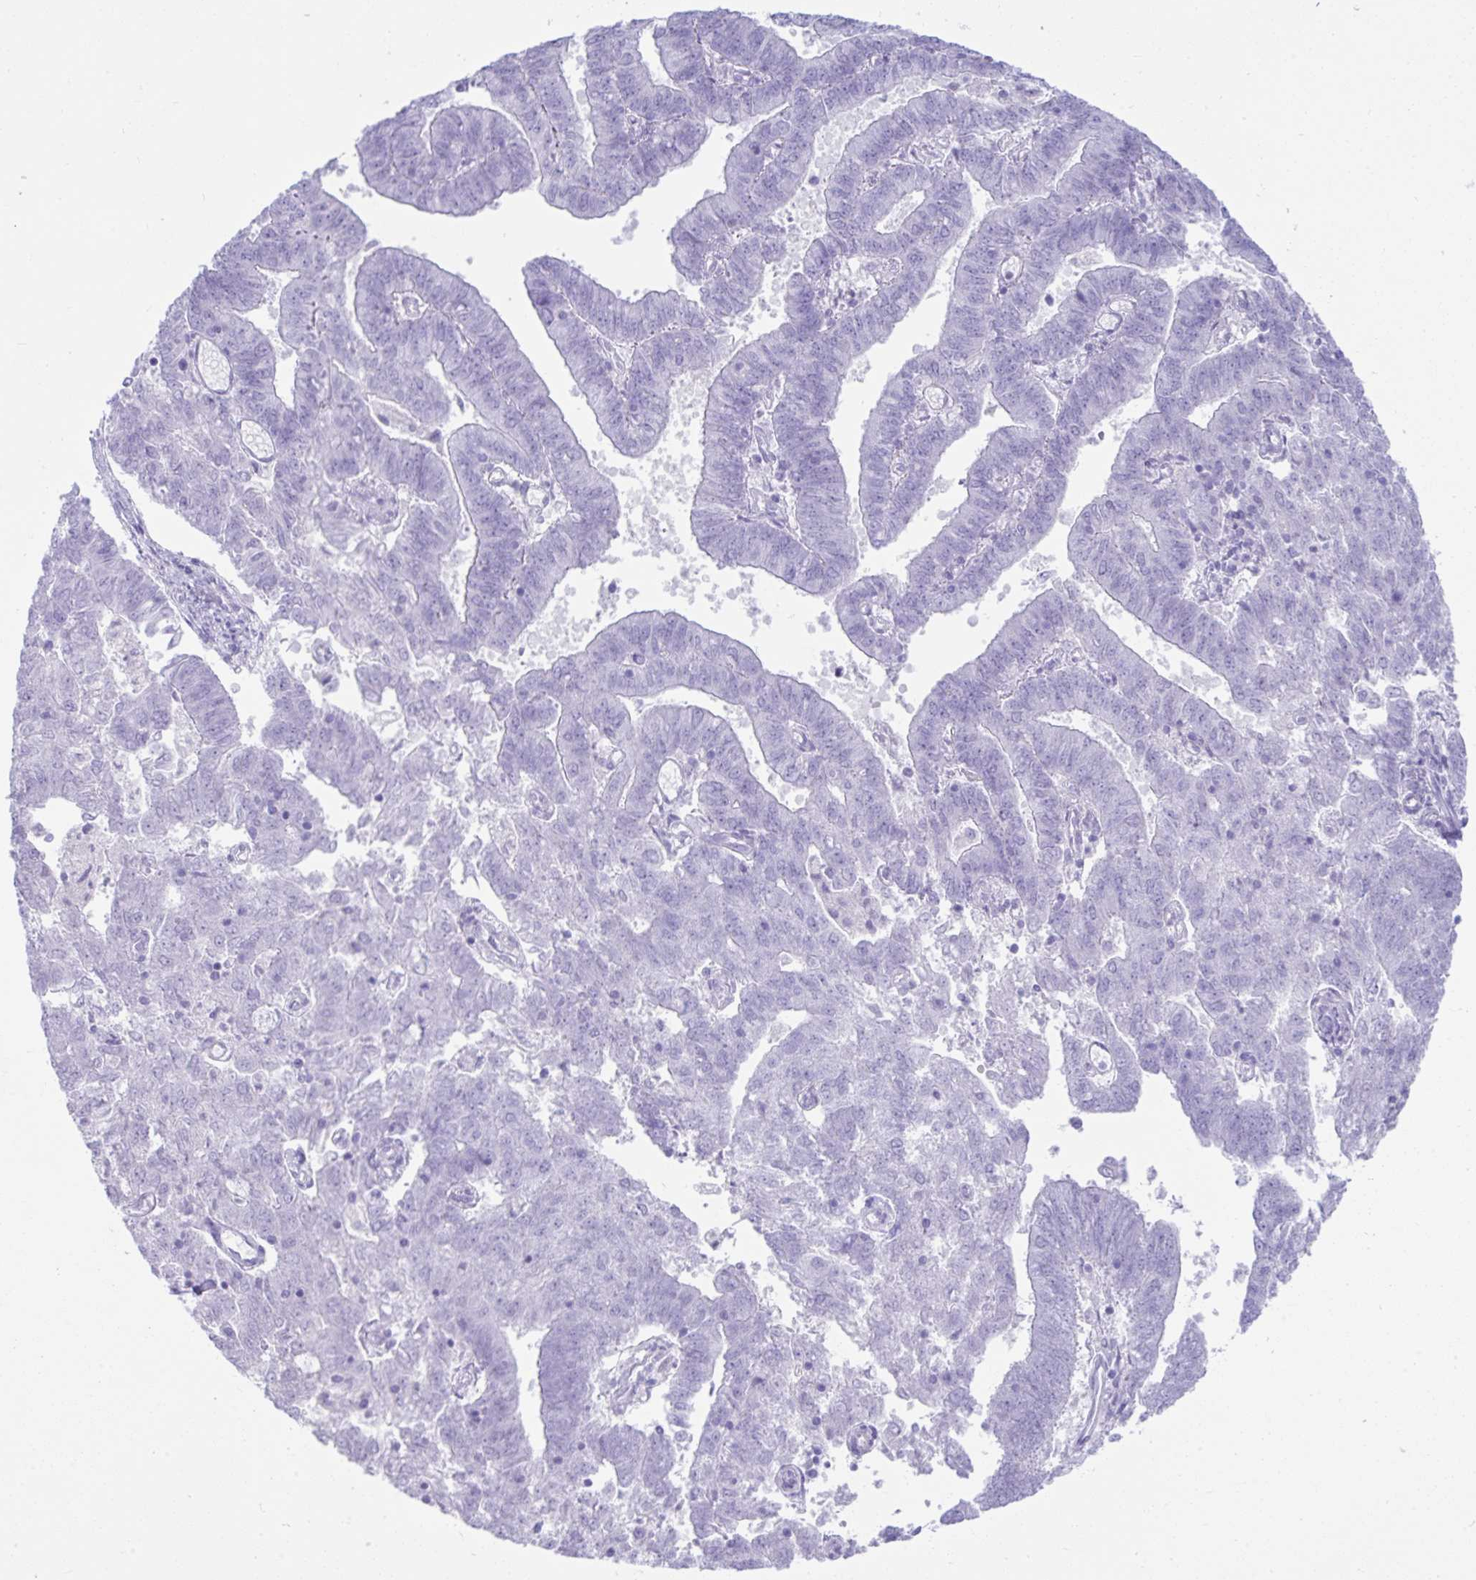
{"staining": {"intensity": "negative", "quantity": "none", "location": "none"}, "tissue": "endometrial cancer", "cell_type": "Tumor cells", "image_type": "cancer", "snomed": [{"axis": "morphology", "description": "Adenocarcinoma, NOS"}, {"axis": "topography", "description": "Endometrium"}], "caption": "This is an IHC micrograph of endometrial adenocarcinoma. There is no expression in tumor cells.", "gene": "PSCA", "patient": {"sex": "female", "age": 82}}